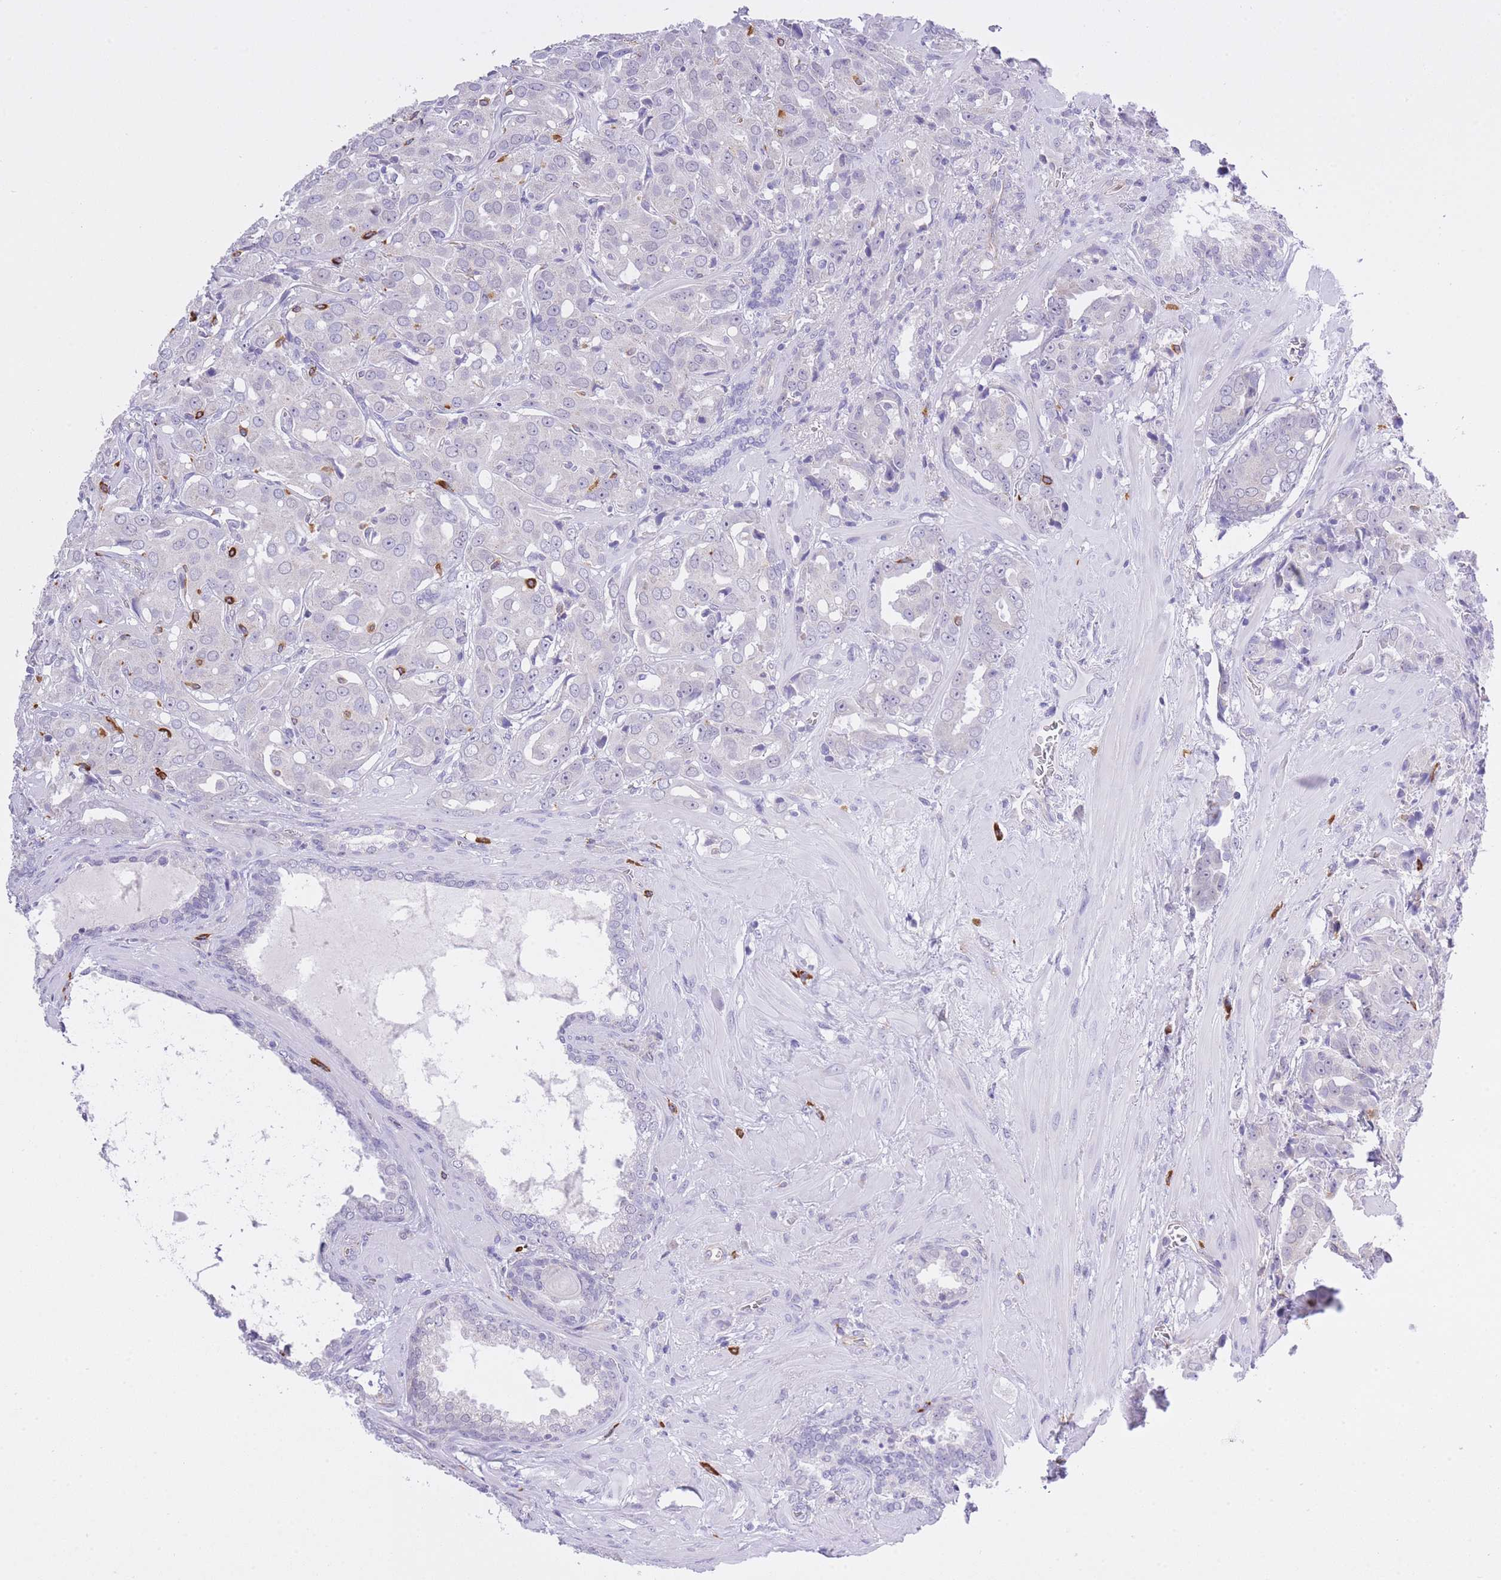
{"staining": {"intensity": "negative", "quantity": "none", "location": "none"}, "tissue": "prostate cancer", "cell_type": "Tumor cells", "image_type": "cancer", "snomed": [{"axis": "morphology", "description": "Adenocarcinoma, High grade"}, {"axis": "topography", "description": "Prostate"}], "caption": "Immunohistochemistry micrograph of neoplastic tissue: human prostate cancer stained with DAB displays no significant protein staining in tumor cells. (Immunohistochemistry, brightfield microscopy, high magnification).", "gene": "MEIOSIN", "patient": {"sex": "male", "age": 68}}